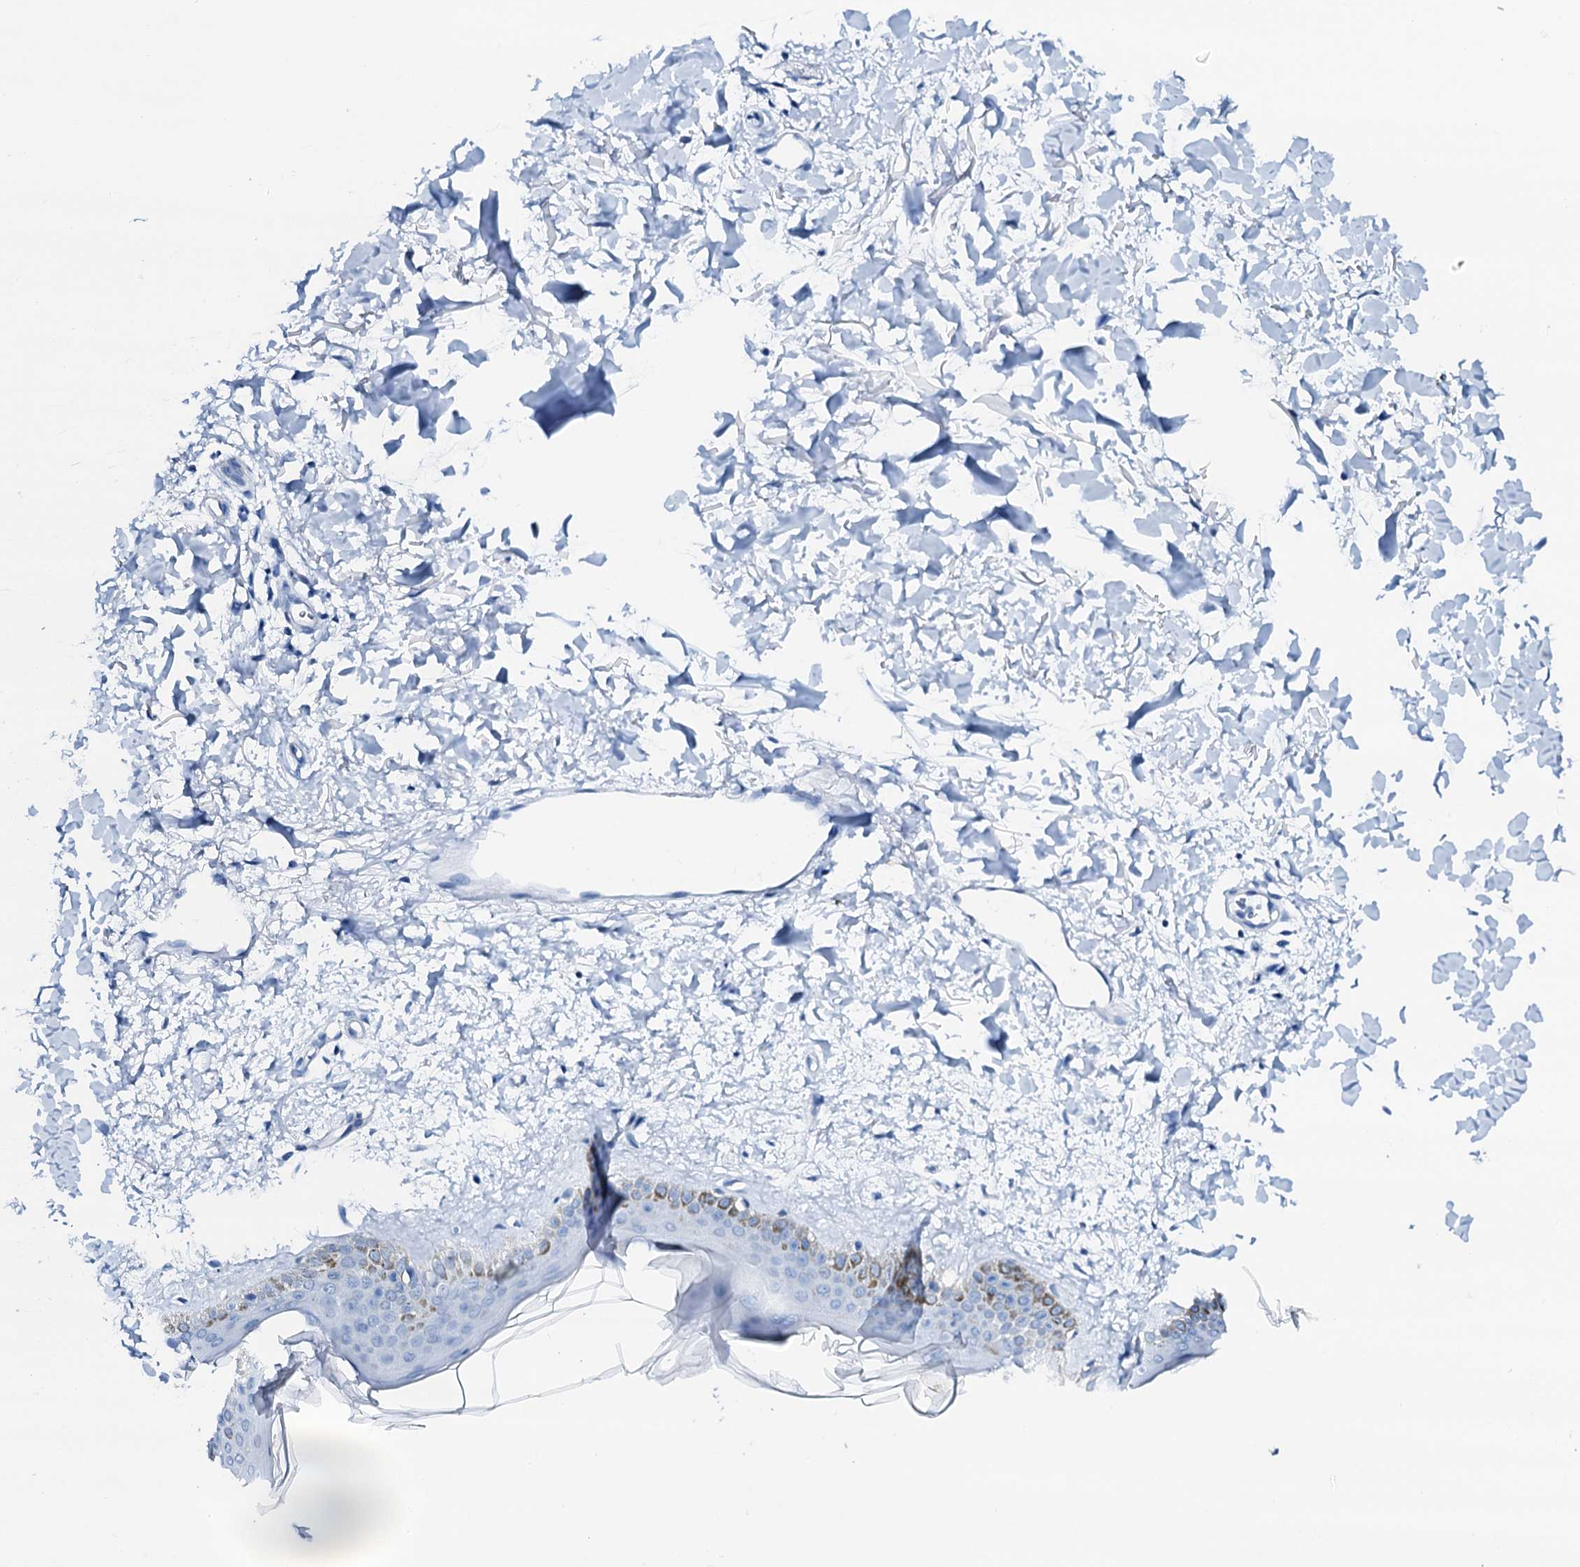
{"staining": {"intensity": "negative", "quantity": "none", "location": "none"}, "tissue": "skin", "cell_type": "Fibroblasts", "image_type": "normal", "snomed": [{"axis": "morphology", "description": "Normal tissue, NOS"}, {"axis": "topography", "description": "Skin"}], "caption": "Fibroblasts are negative for brown protein staining in benign skin. Brightfield microscopy of immunohistochemistry stained with DAB (3,3'-diaminobenzidine) (brown) and hematoxylin (blue), captured at high magnification.", "gene": "PTH", "patient": {"sex": "female", "age": 58}}